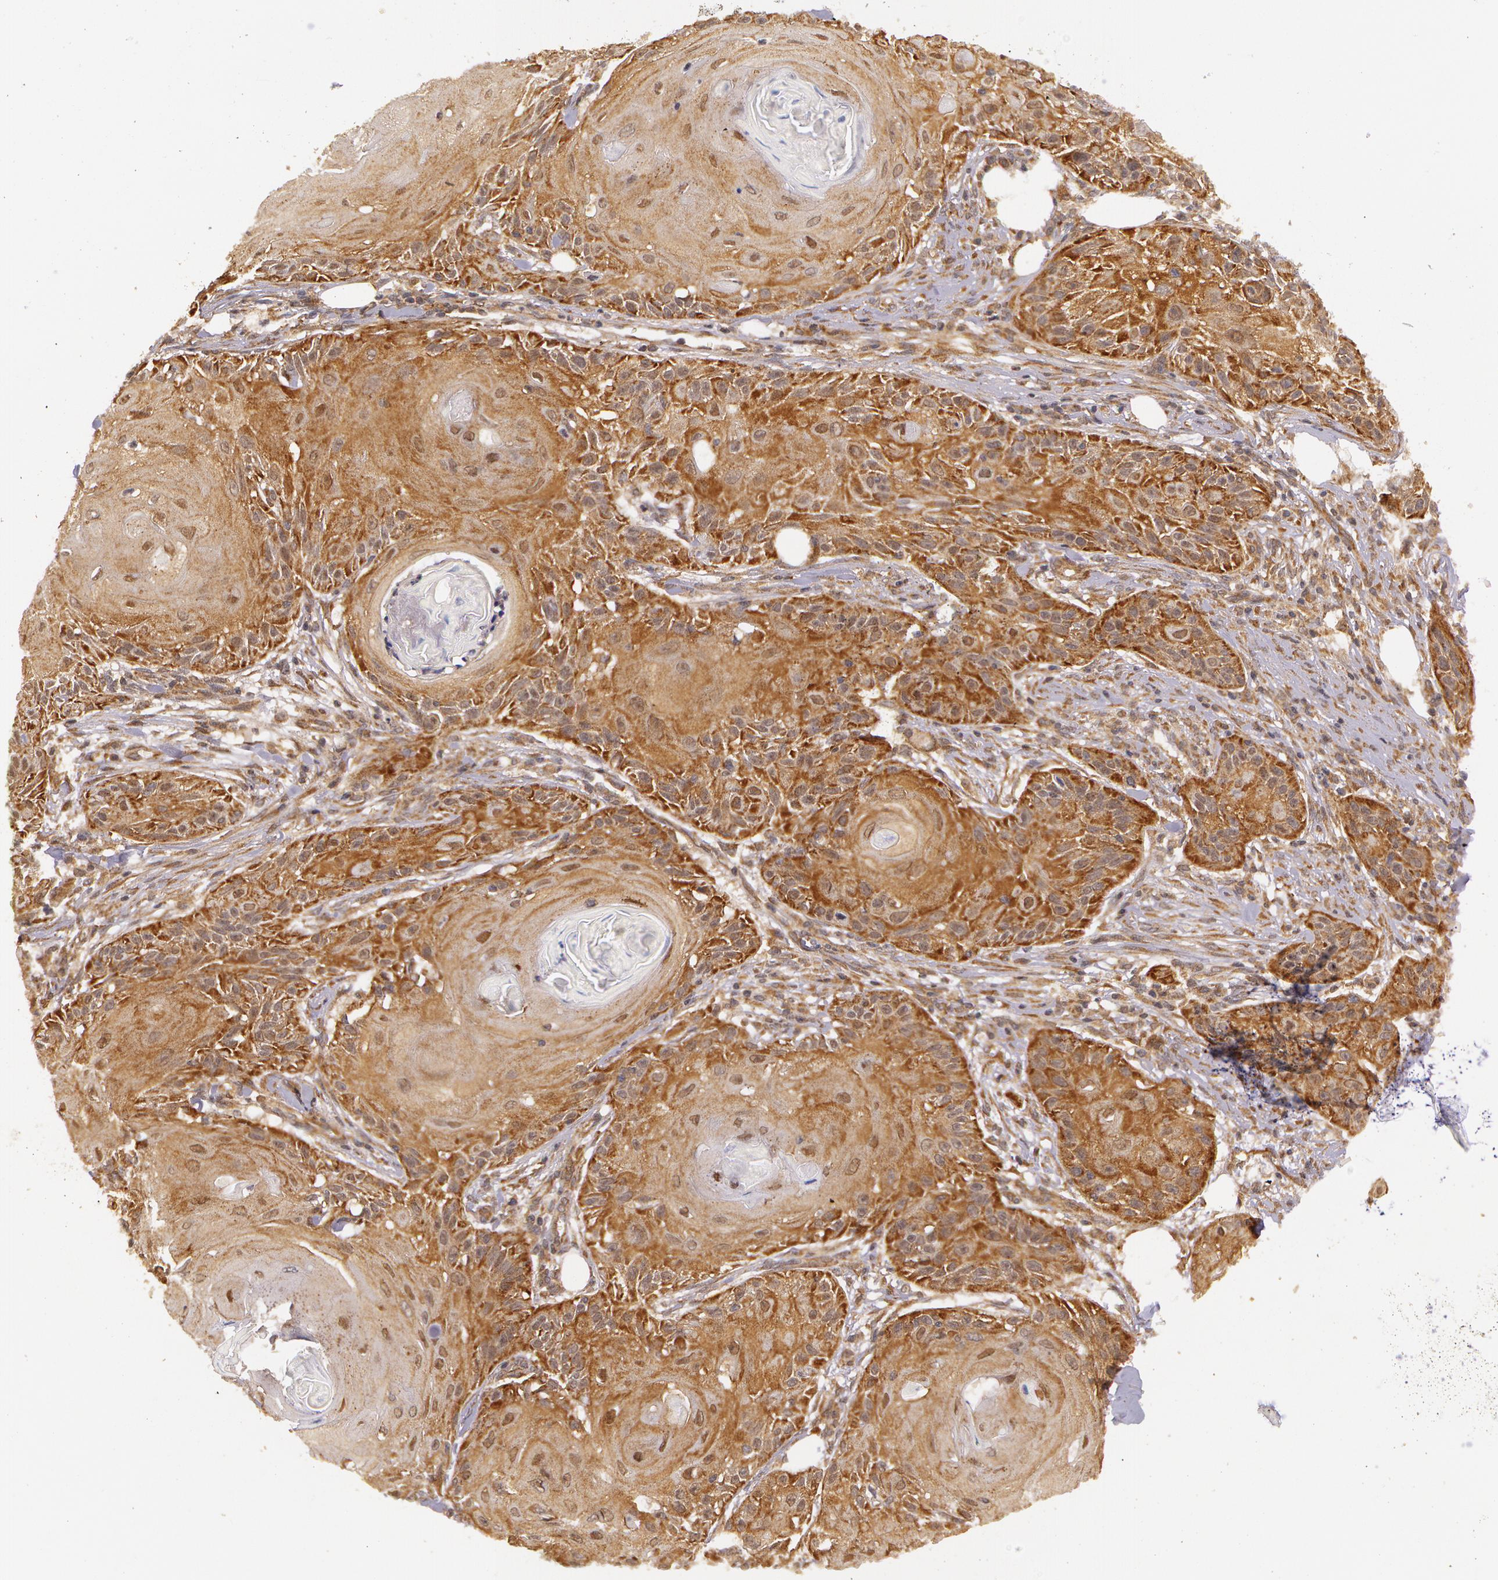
{"staining": {"intensity": "moderate", "quantity": ">75%", "location": "cytoplasmic/membranous"}, "tissue": "skin cancer", "cell_type": "Tumor cells", "image_type": "cancer", "snomed": [{"axis": "morphology", "description": "Squamous cell carcinoma, NOS"}, {"axis": "topography", "description": "Skin"}], "caption": "Human skin cancer stained with a protein marker exhibits moderate staining in tumor cells.", "gene": "ASCC2", "patient": {"sex": "female", "age": 88}}